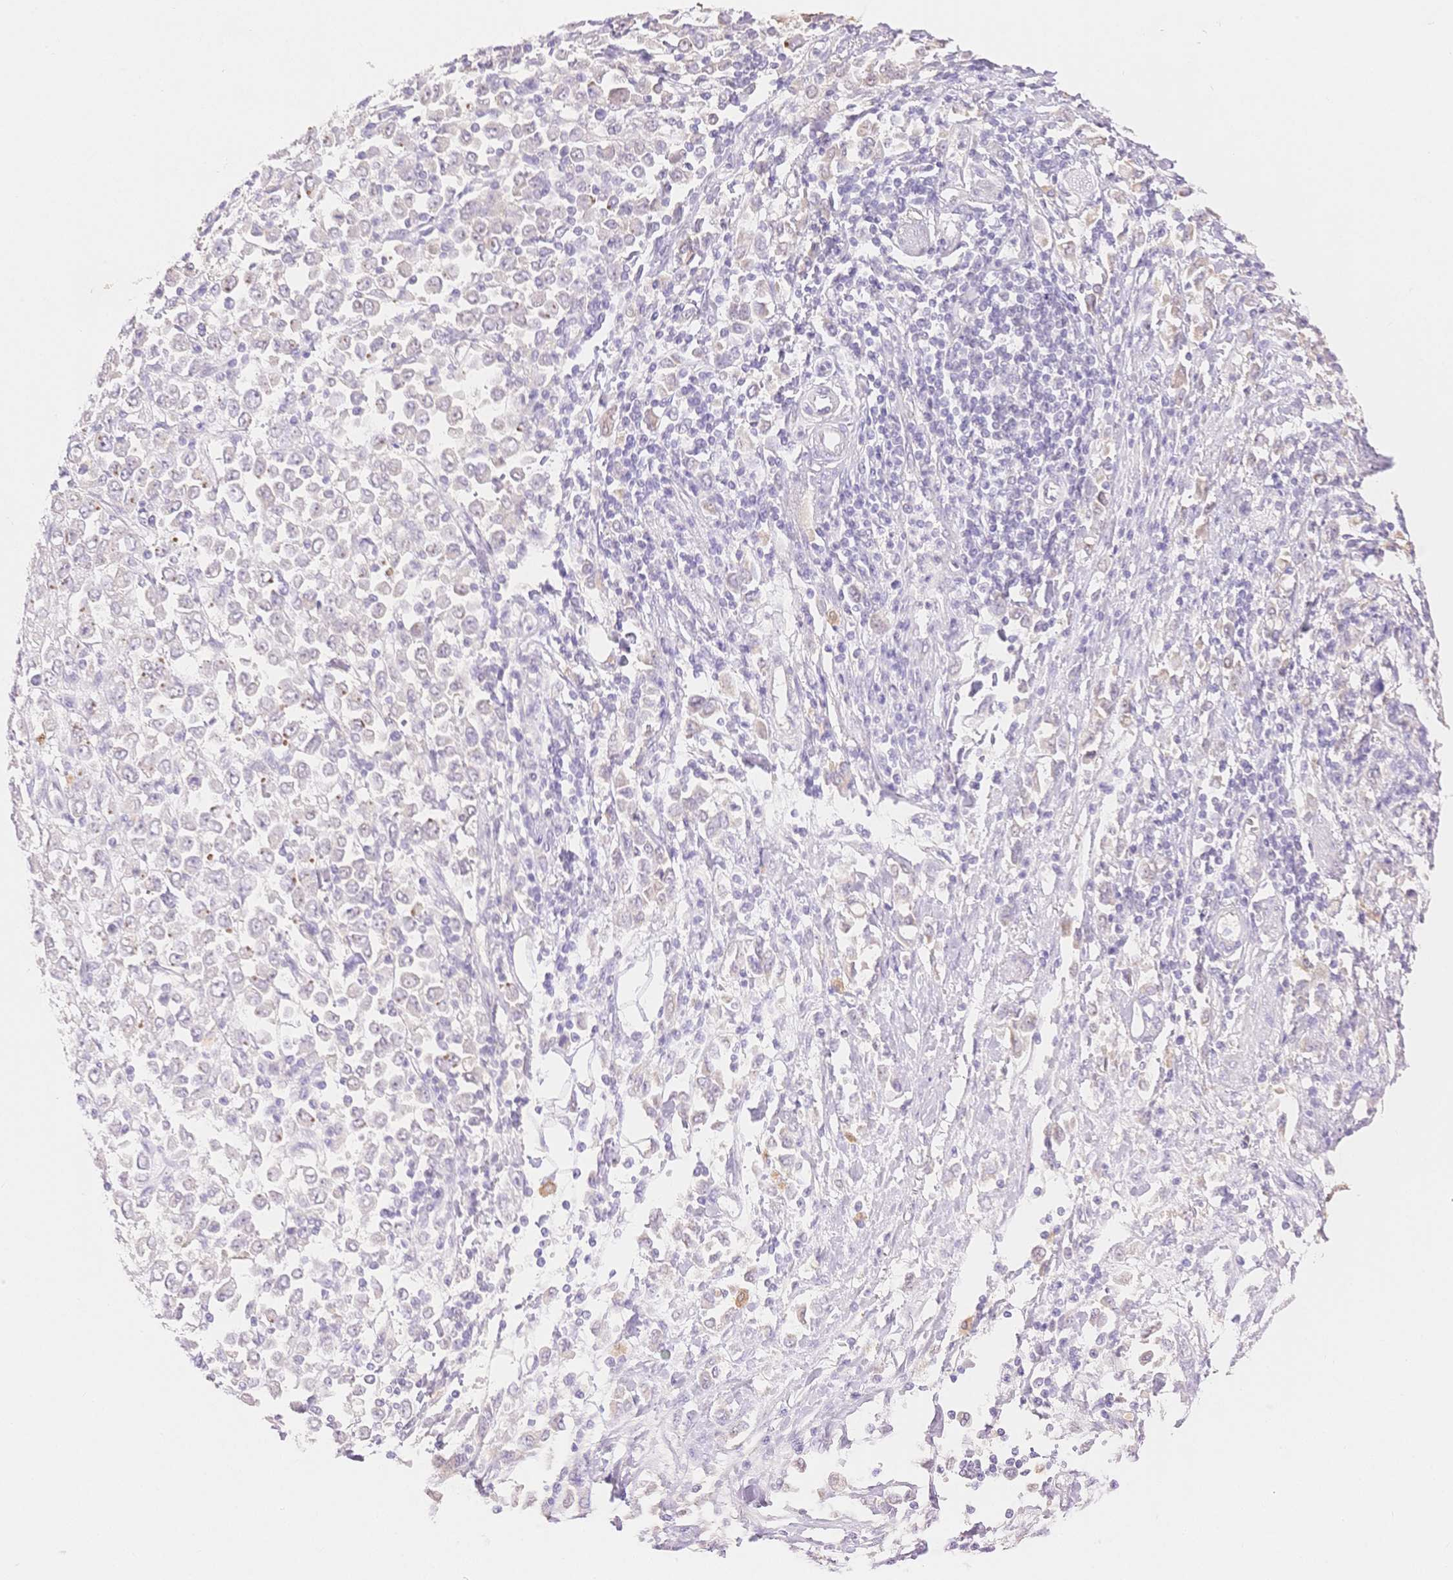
{"staining": {"intensity": "negative", "quantity": "none", "location": "none"}, "tissue": "stomach cancer", "cell_type": "Tumor cells", "image_type": "cancer", "snomed": [{"axis": "morphology", "description": "Adenocarcinoma, NOS"}, {"axis": "topography", "description": "Stomach, upper"}], "caption": "An image of stomach cancer stained for a protein demonstrates no brown staining in tumor cells.", "gene": "WDR54", "patient": {"sex": "male", "age": 70}}